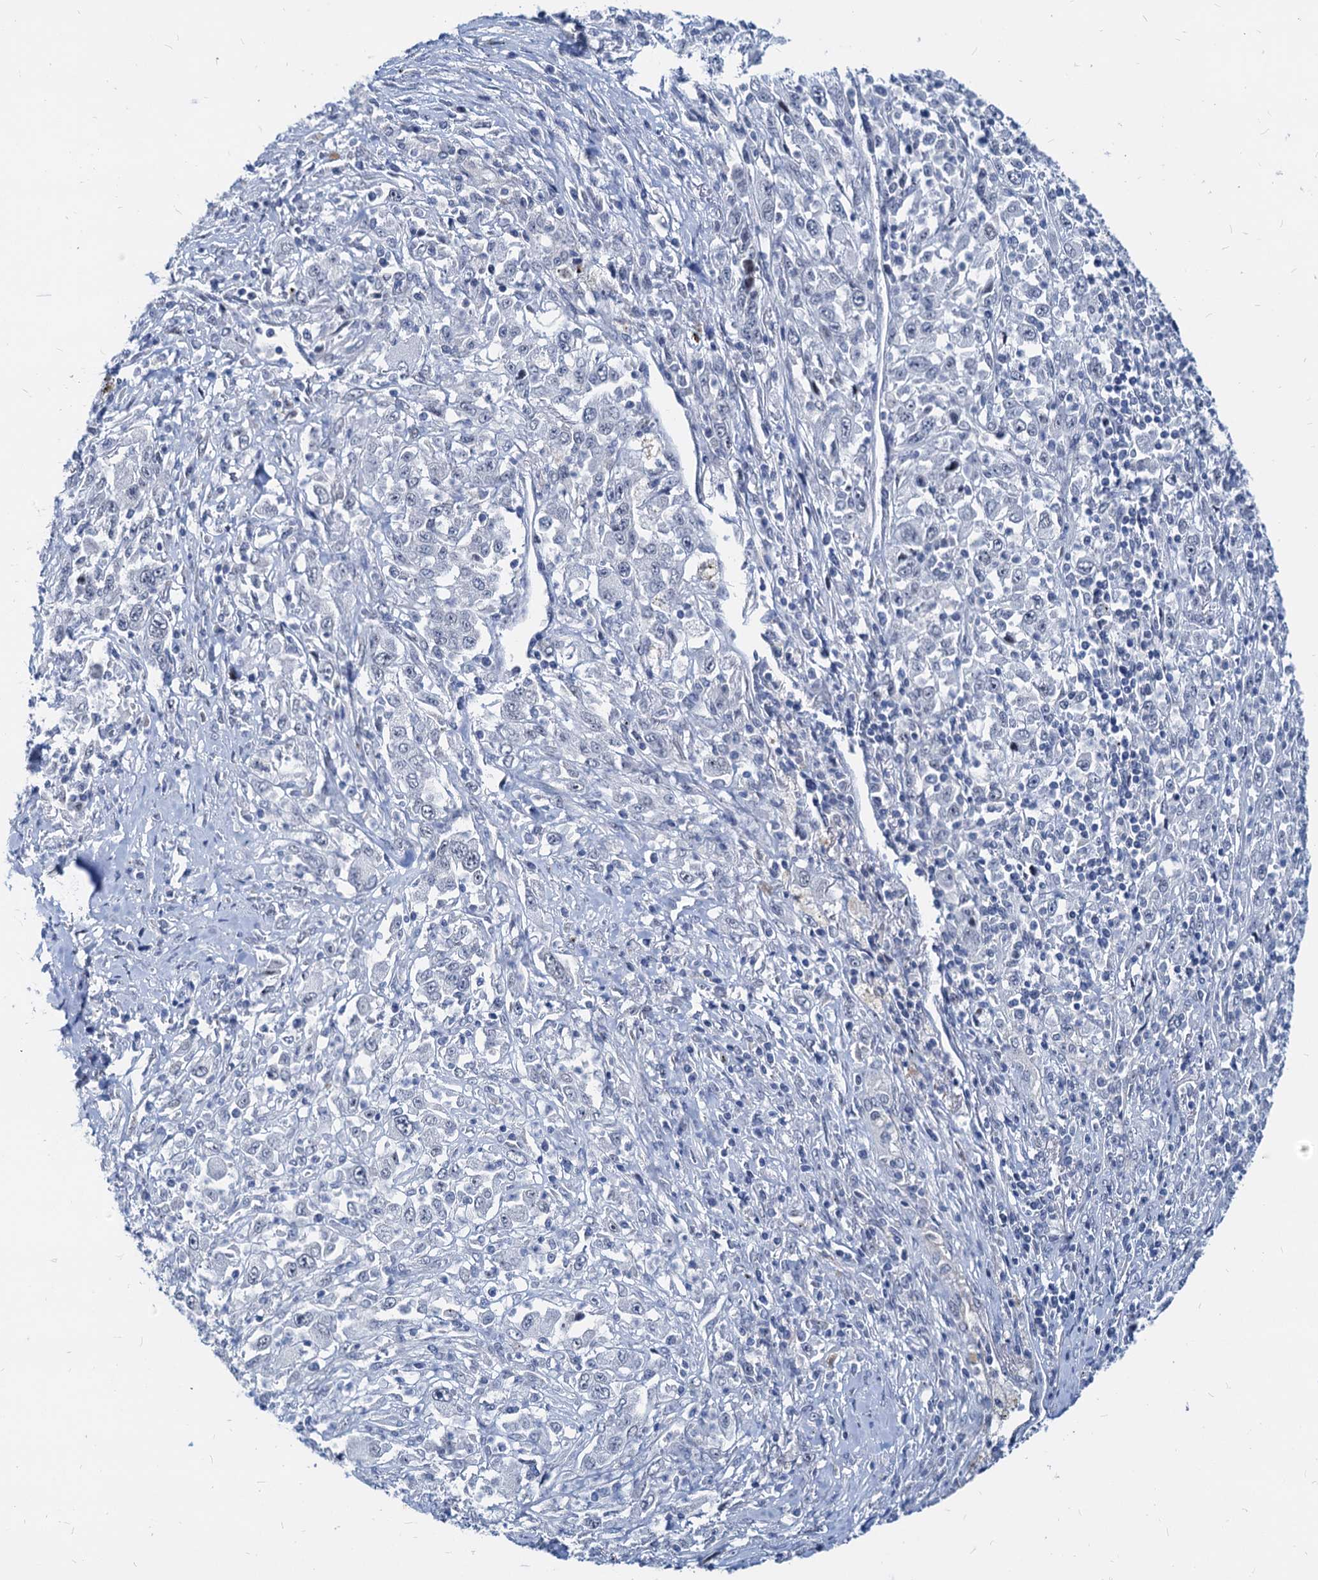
{"staining": {"intensity": "negative", "quantity": "none", "location": "none"}, "tissue": "melanoma", "cell_type": "Tumor cells", "image_type": "cancer", "snomed": [{"axis": "morphology", "description": "Malignant melanoma, Metastatic site"}, {"axis": "topography", "description": "Skin"}], "caption": "High magnification brightfield microscopy of melanoma stained with DAB (brown) and counterstained with hematoxylin (blue): tumor cells show no significant expression.", "gene": "HSF2", "patient": {"sex": "female", "age": 56}}